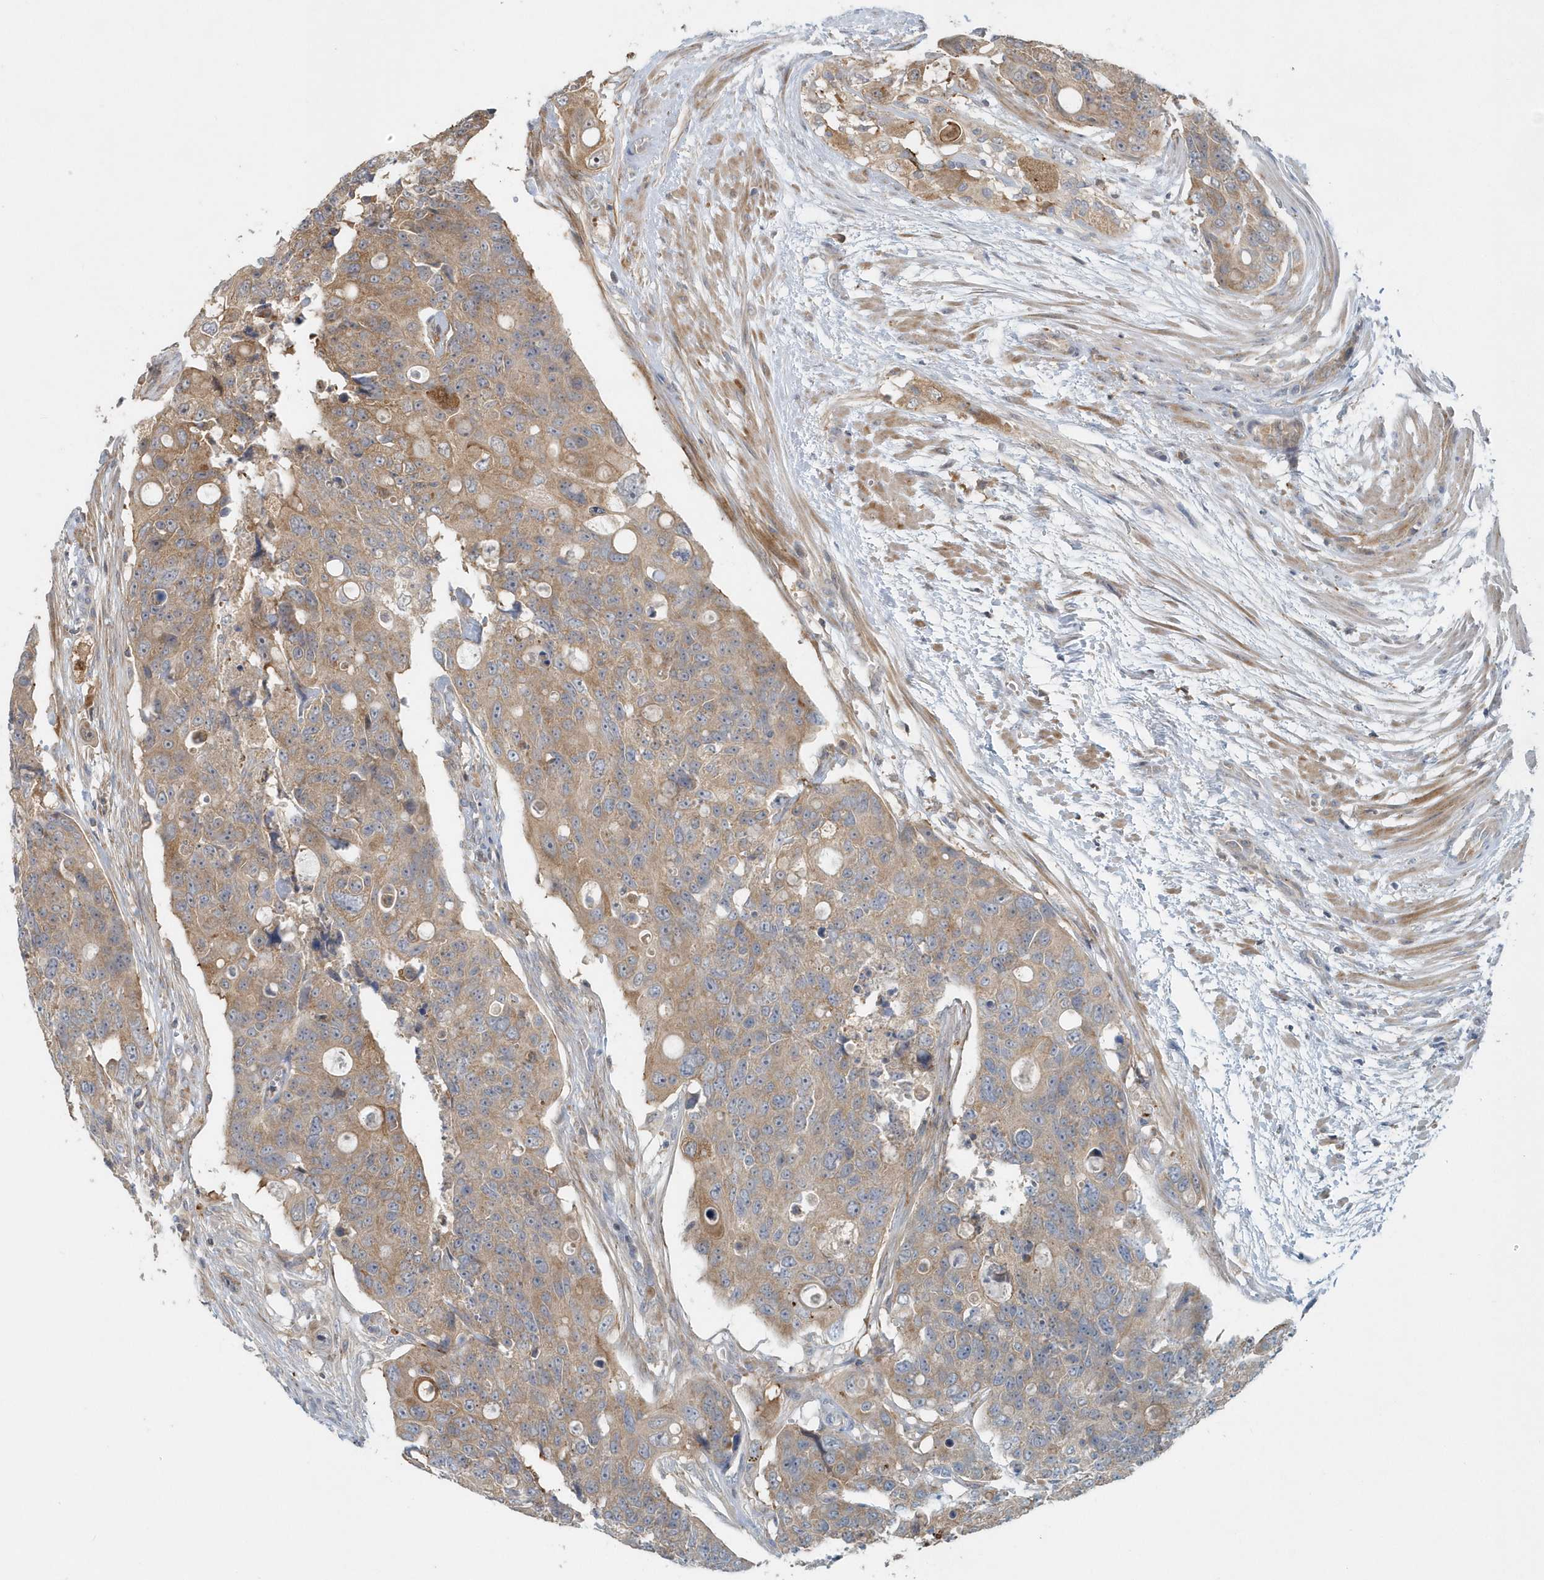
{"staining": {"intensity": "moderate", "quantity": ">75%", "location": "cytoplasmic/membranous"}, "tissue": "colorectal cancer", "cell_type": "Tumor cells", "image_type": "cancer", "snomed": [{"axis": "morphology", "description": "Adenocarcinoma, NOS"}, {"axis": "topography", "description": "Colon"}], "caption": "Tumor cells exhibit medium levels of moderate cytoplasmic/membranous positivity in about >75% of cells in colorectal cancer.", "gene": "MMUT", "patient": {"sex": "female", "age": 57}}